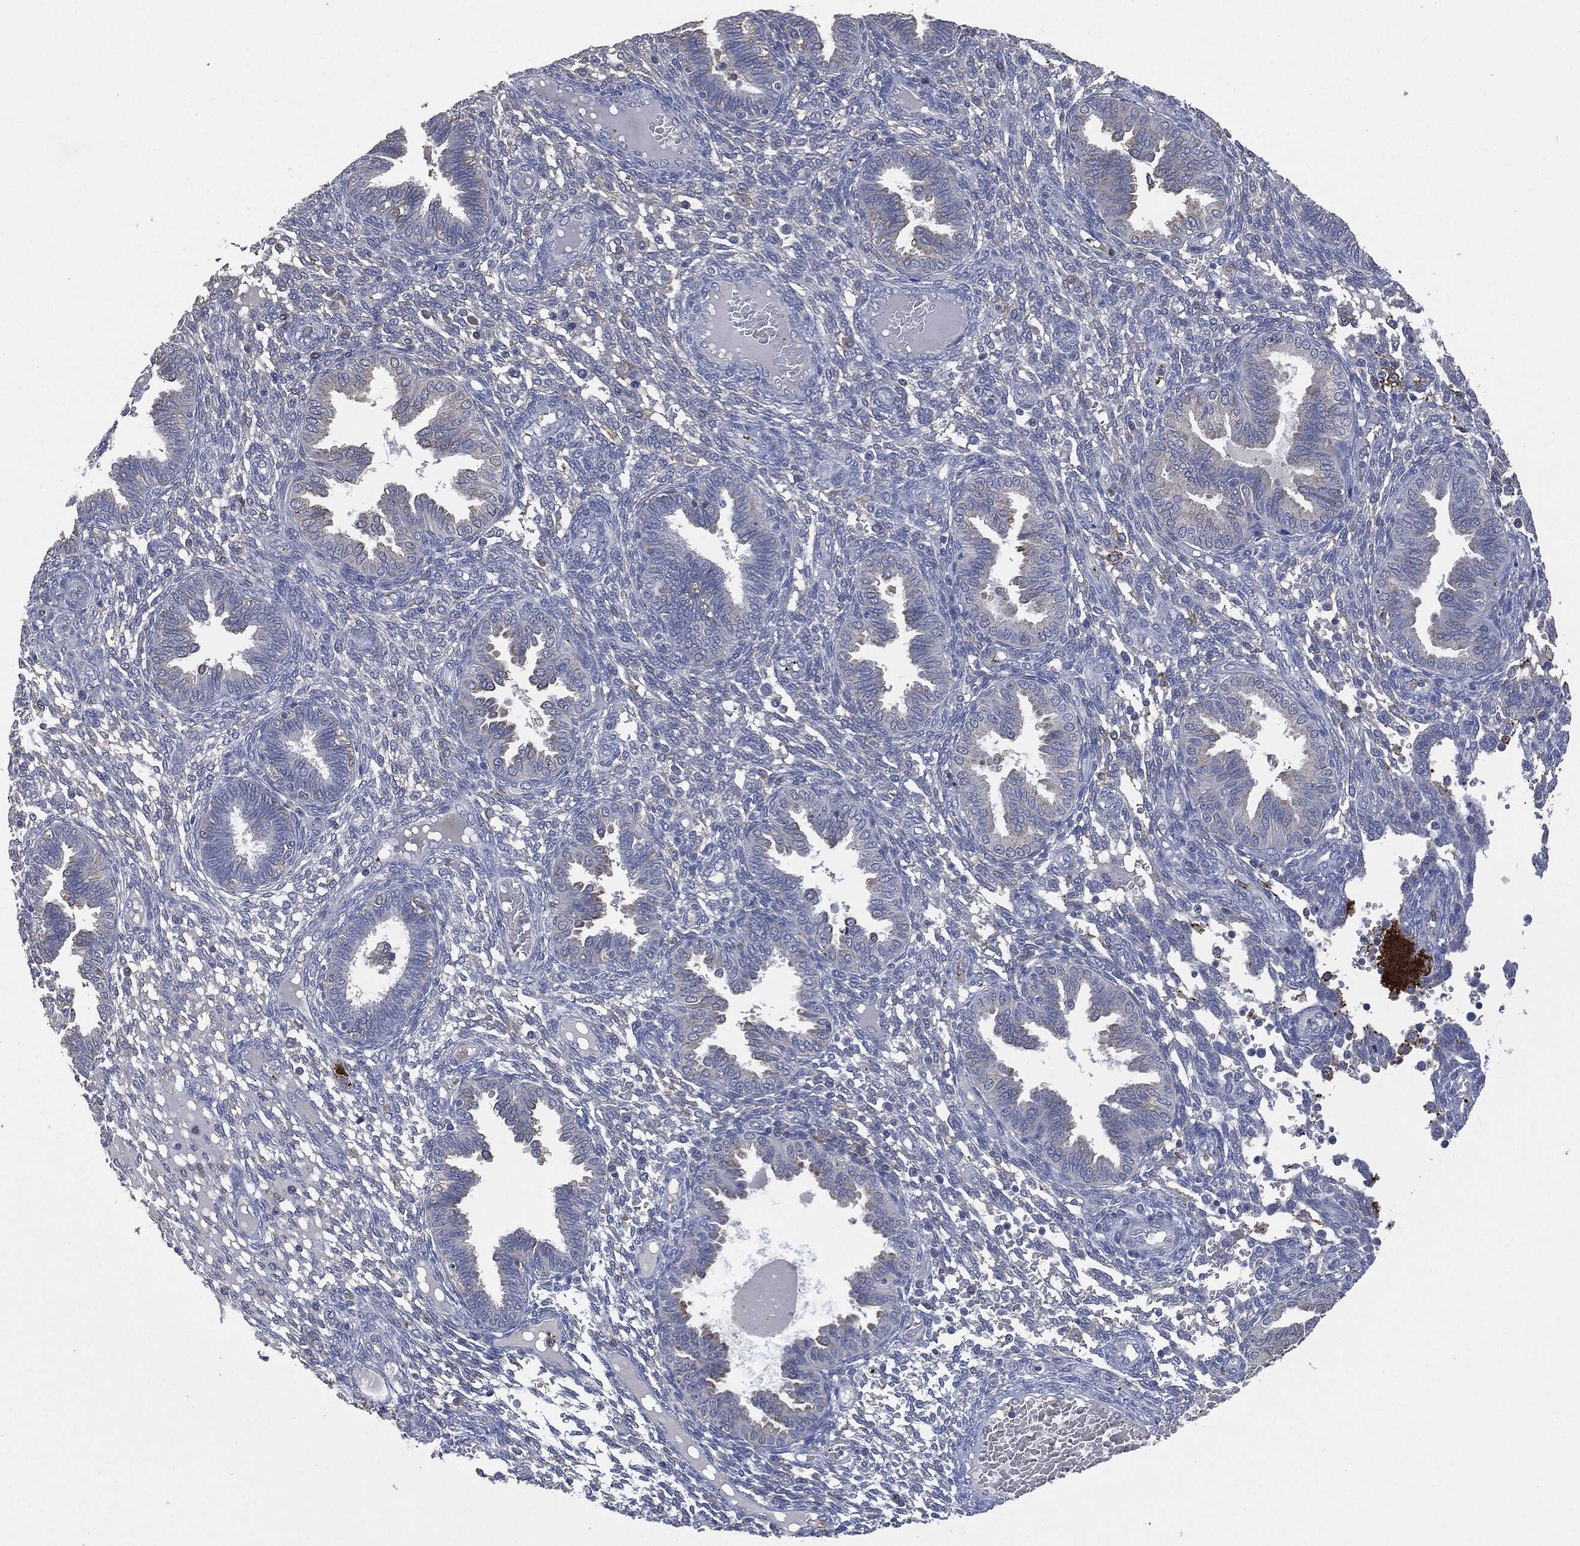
{"staining": {"intensity": "negative", "quantity": "none", "location": "none"}, "tissue": "endometrium", "cell_type": "Cells in endometrial stroma", "image_type": "normal", "snomed": [{"axis": "morphology", "description": "Normal tissue, NOS"}, {"axis": "topography", "description": "Endometrium"}], "caption": "Immunohistochemistry of benign human endometrium exhibits no positivity in cells in endometrial stroma. (DAB (3,3'-diaminobenzidine) immunohistochemistry with hematoxylin counter stain).", "gene": "CD33", "patient": {"sex": "female", "age": 42}}